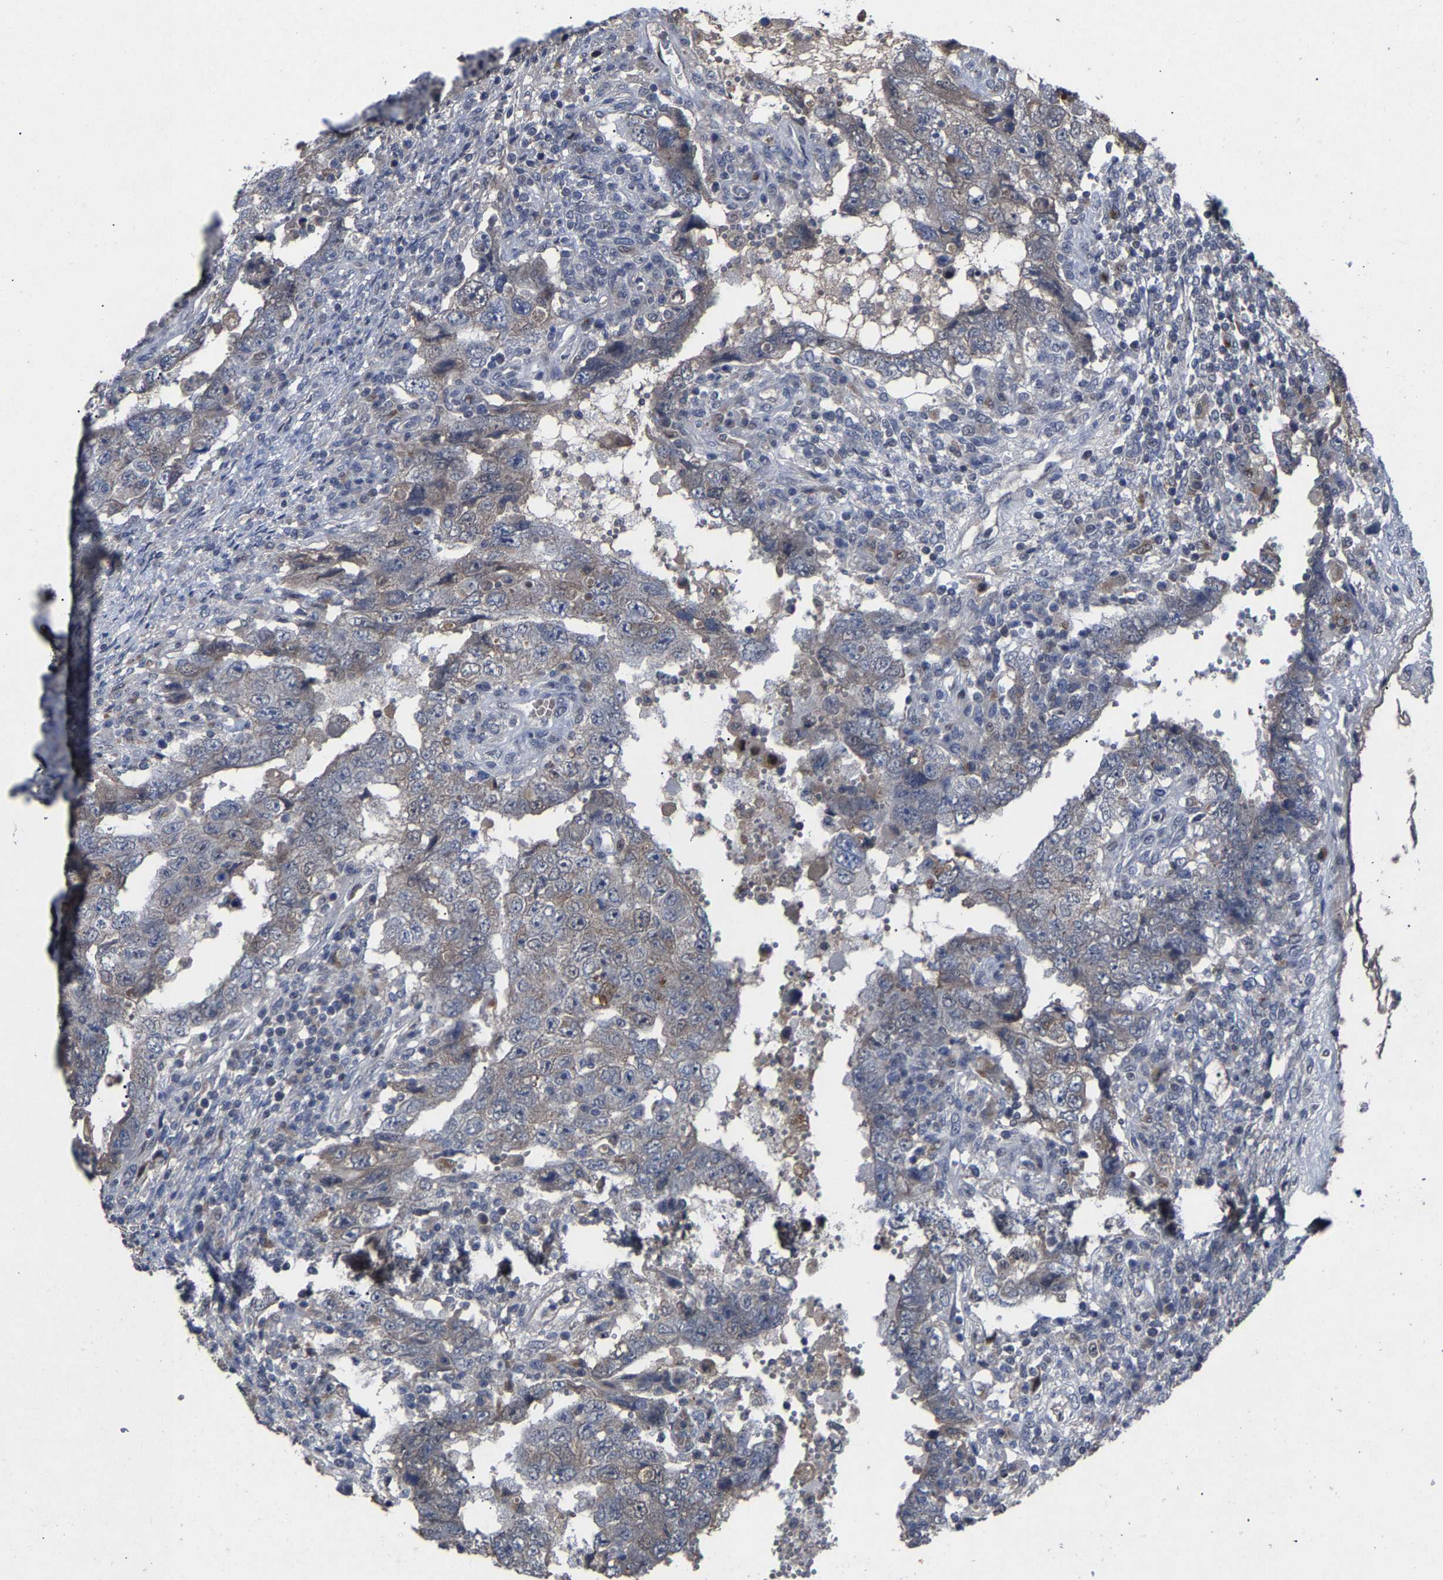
{"staining": {"intensity": "weak", "quantity": "<25%", "location": "cytoplasmic/membranous"}, "tissue": "testis cancer", "cell_type": "Tumor cells", "image_type": "cancer", "snomed": [{"axis": "morphology", "description": "Carcinoma, Embryonal, NOS"}, {"axis": "topography", "description": "Testis"}], "caption": "Immunohistochemistry micrograph of testis cancer (embryonal carcinoma) stained for a protein (brown), which displays no positivity in tumor cells.", "gene": "LSM8", "patient": {"sex": "male", "age": 26}}